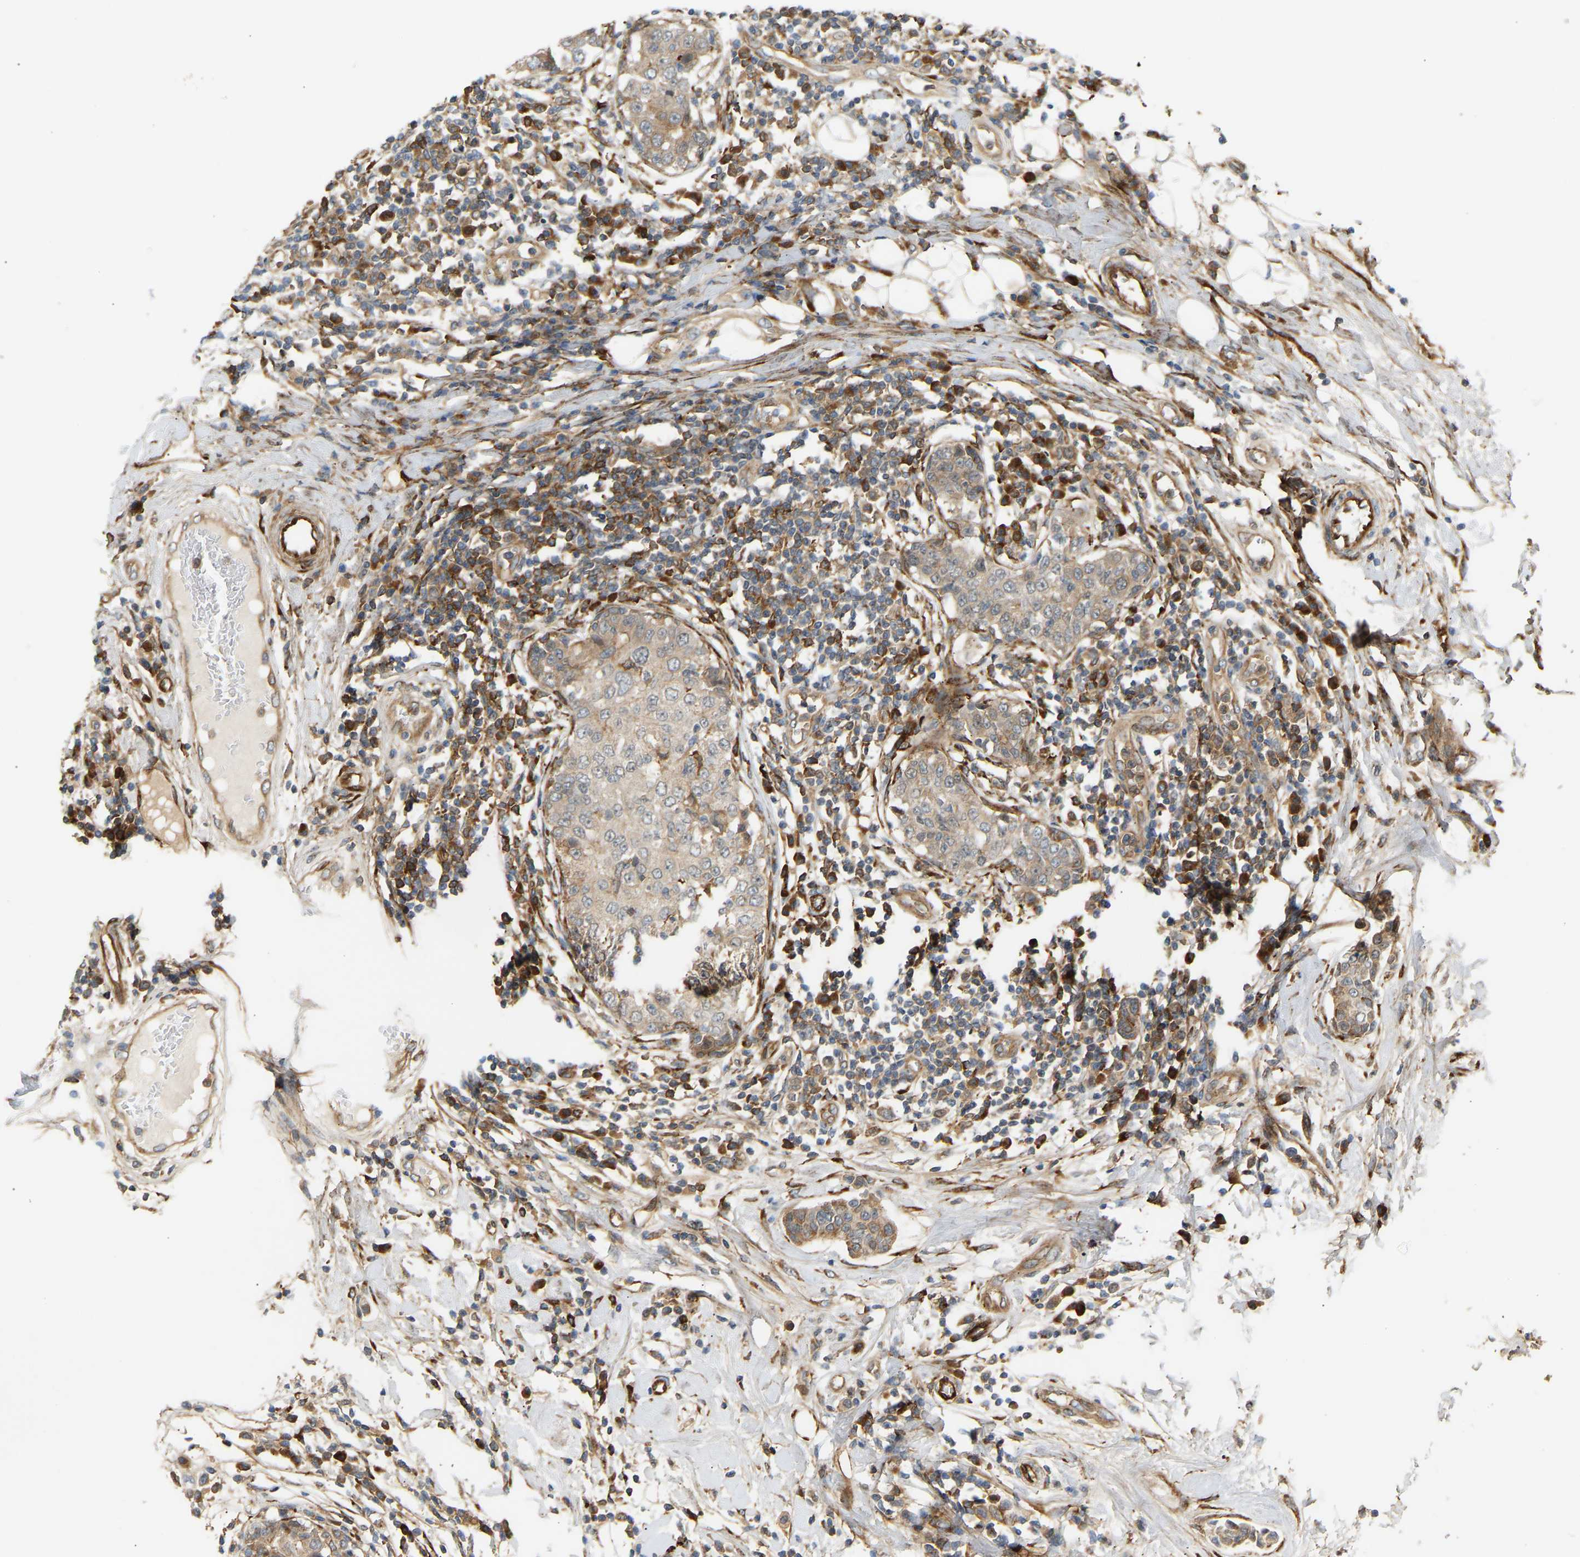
{"staining": {"intensity": "moderate", "quantity": ">75%", "location": "cytoplasmic/membranous"}, "tissue": "breast cancer", "cell_type": "Tumor cells", "image_type": "cancer", "snomed": [{"axis": "morphology", "description": "Duct carcinoma"}, {"axis": "topography", "description": "Breast"}], "caption": "Immunohistochemical staining of breast cancer shows medium levels of moderate cytoplasmic/membranous positivity in approximately >75% of tumor cells.", "gene": "PLCG2", "patient": {"sex": "female", "age": 27}}